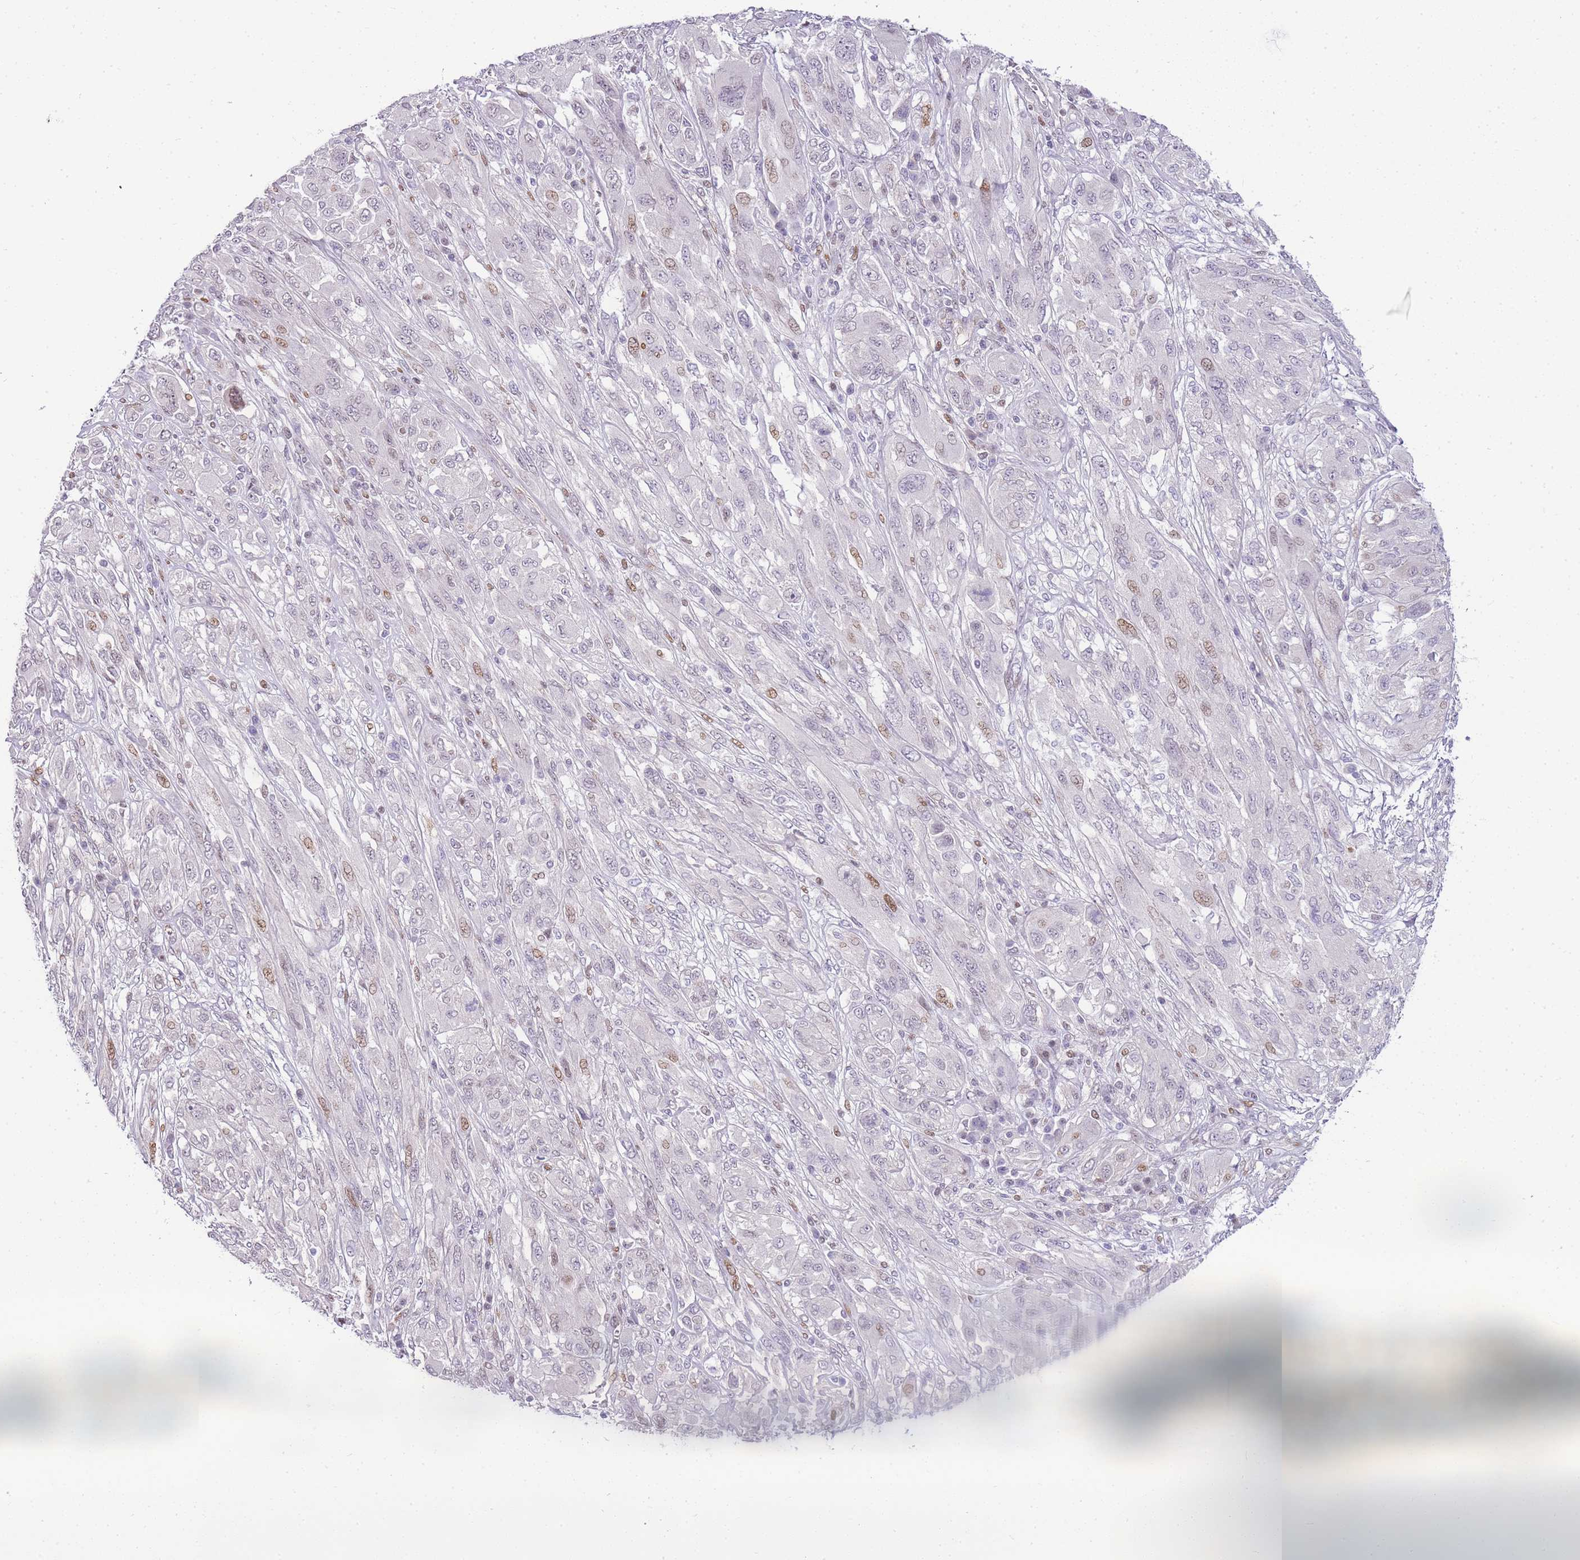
{"staining": {"intensity": "moderate", "quantity": "<25%", "location": "nuclear"}, "tissue": "melanoma", "cell_type": "Tumor cells", "image_type": "cancer", "snomed": [{"axis": "morphology", "description": "Malignant melanoma, NOS"}, {"axis": "topography", "description": "Skin"}], "caption": "Protein expression analysis of malignant melanoma displays moderate nuclear positivity in about <25% of tumor cells.", "gene": "CLBA1", "patient": {"sex": "female", "age": 91}}